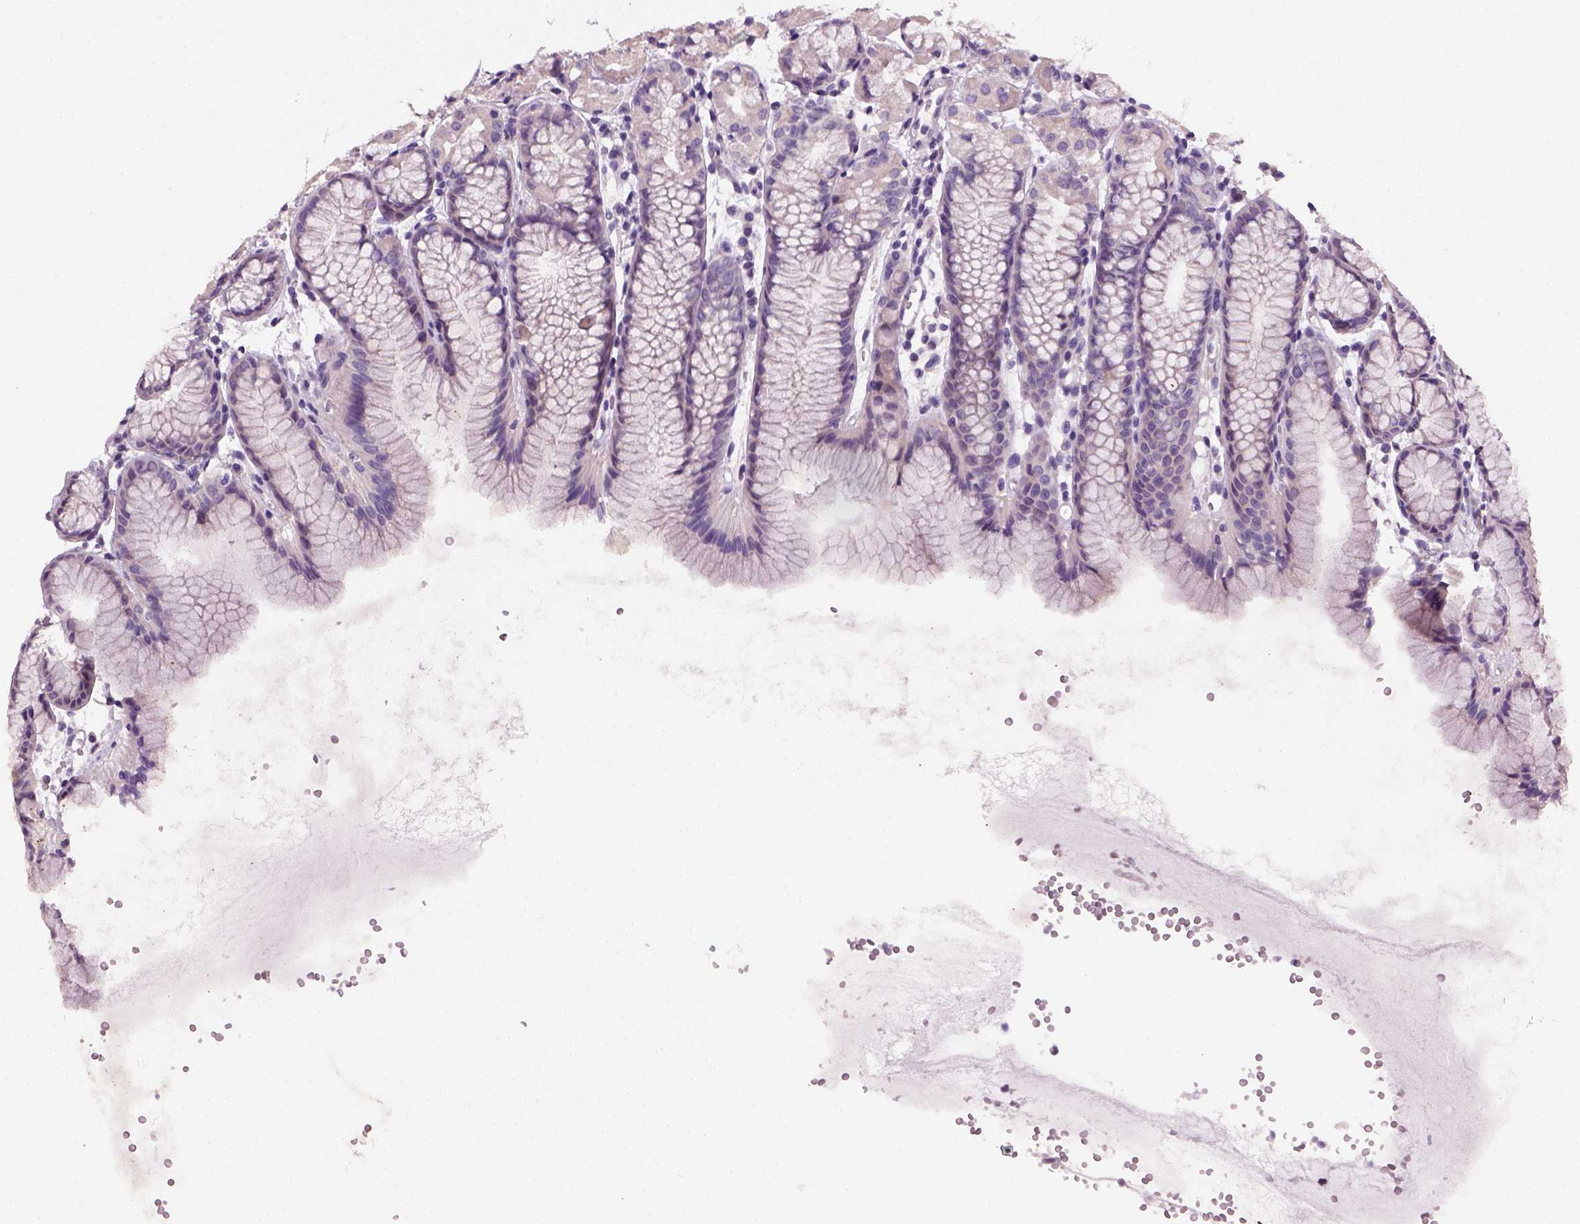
{"staining": {"intensity": "negative", "quantity": "none", "location": "none"}, "tissue": "stomach", "cell_type": "Glandular cells", "image_type": "normal", "snomed": [{"axis": "morphology", "description": "Normal tissue, NOS"}, {"axis": "topography", "description": "Stomach, upper"}], "caption": "Glandular cells show no significant protein expression in unremarkable stomach. Brightfield microscopy of immunohistochemistry stained with DAB (brown) and hematoxylin (blue), captured at high magnification.", "gene": "ELOVL3", "patient": {"sex": "male", "age": 47}}